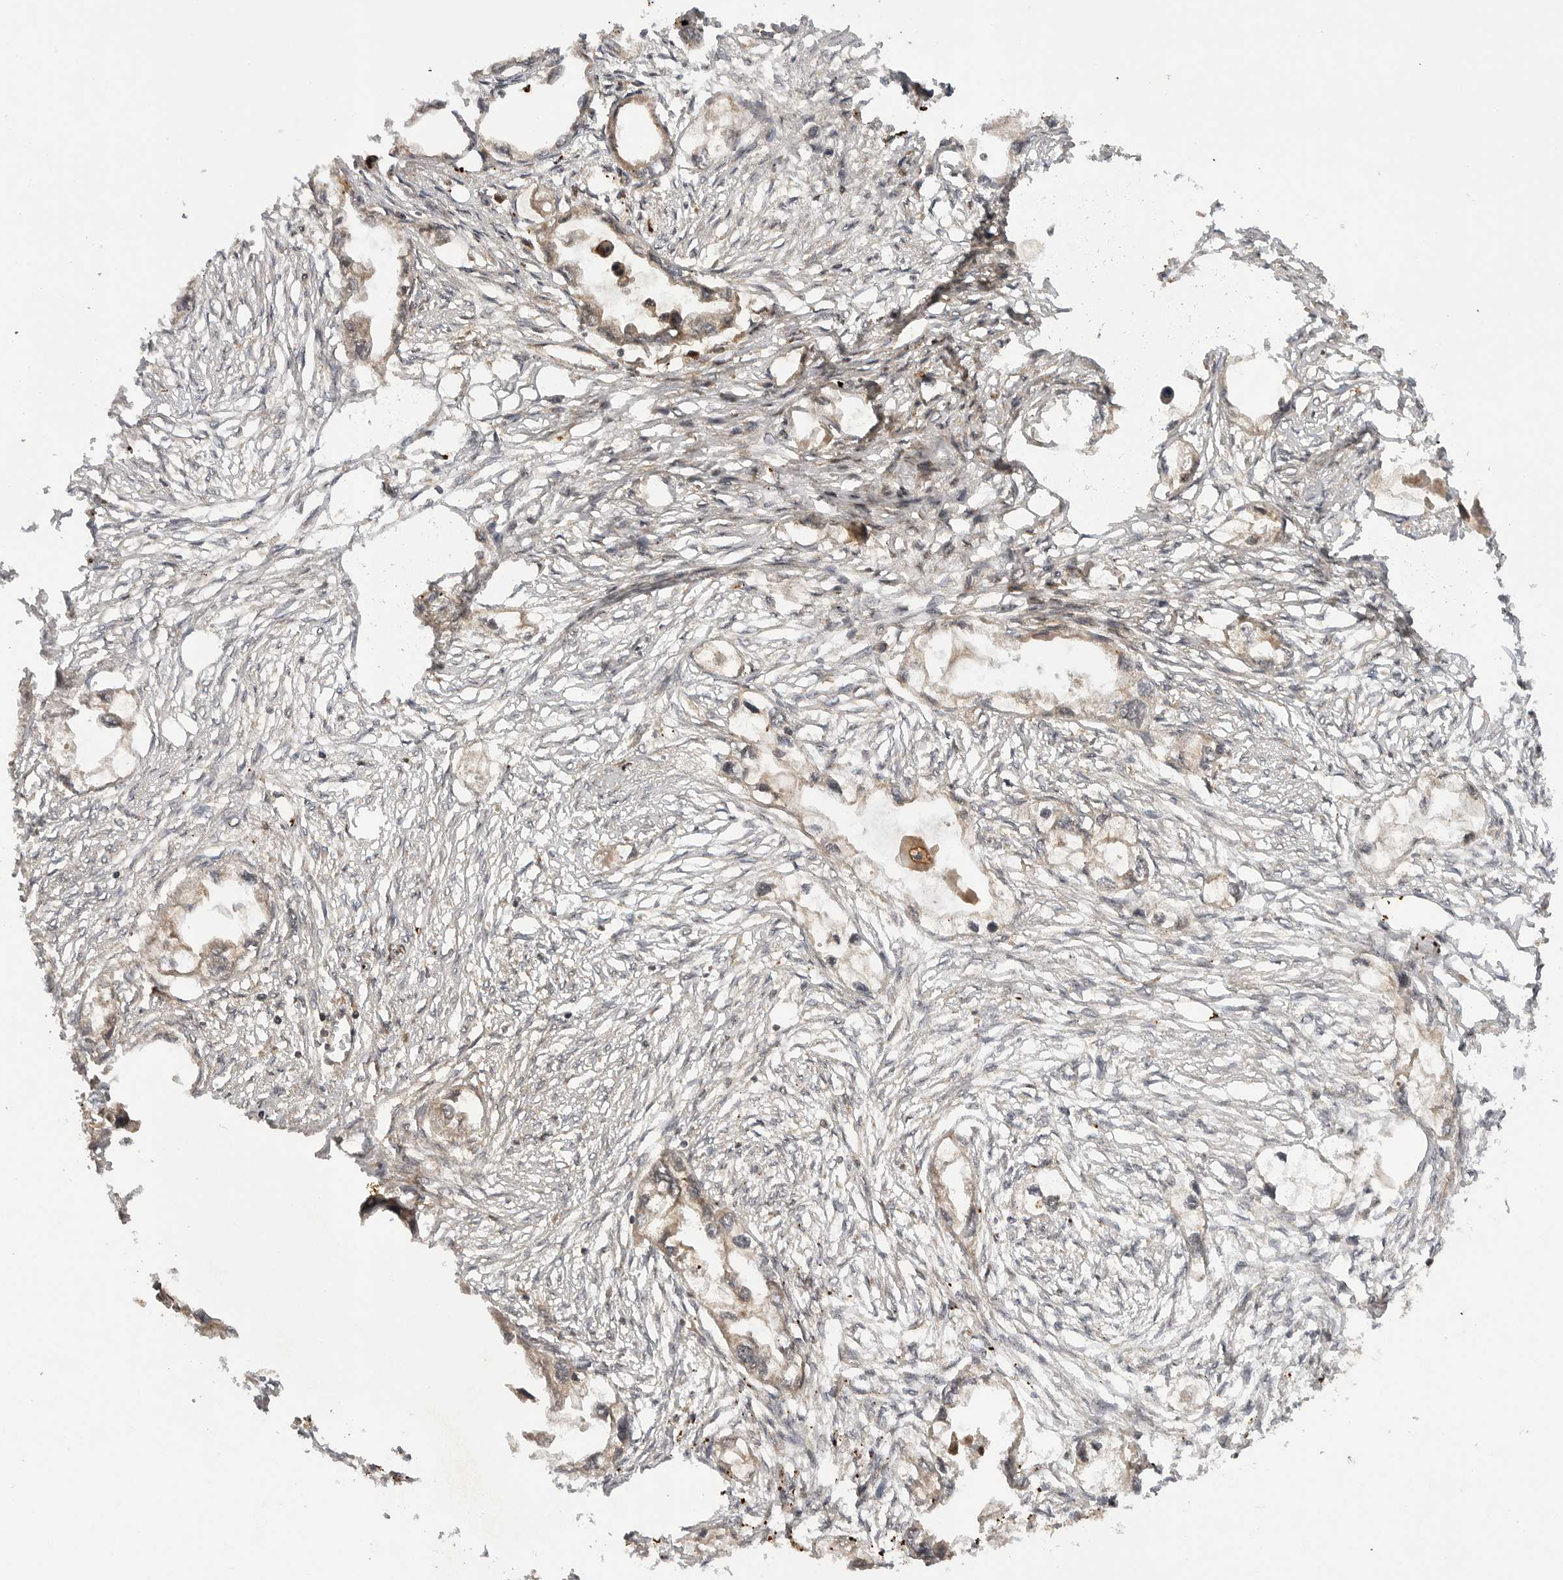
{"staining": {"intensity": "weak", "quantity": "25%-75%", "location": "cytoplasmic/membranous"}, "tissue": "endometrial cancer", "cell_type": "Tumor cells", "image_type": "cancer", "snomed": [{"axis": "morphology", "description": "Adenocarcinoma, NOS"}, {"axis": "morphology", "description": "Adenocarcinoma, metastatic, NOS"}, {"axis": "topography", "description": "Adipose tissue"}, {"axis": "topography", "description": "Endometrium"}], "caption": "IHC histopathology image of endometrial cancer stained for a protein (brown), which displays low levels of weak cytoplasmic/membranous positivity in about 25%-75% of tumor cells.", "gene": "PRDX4", "patient": {"sex": "female", "age": 67}}